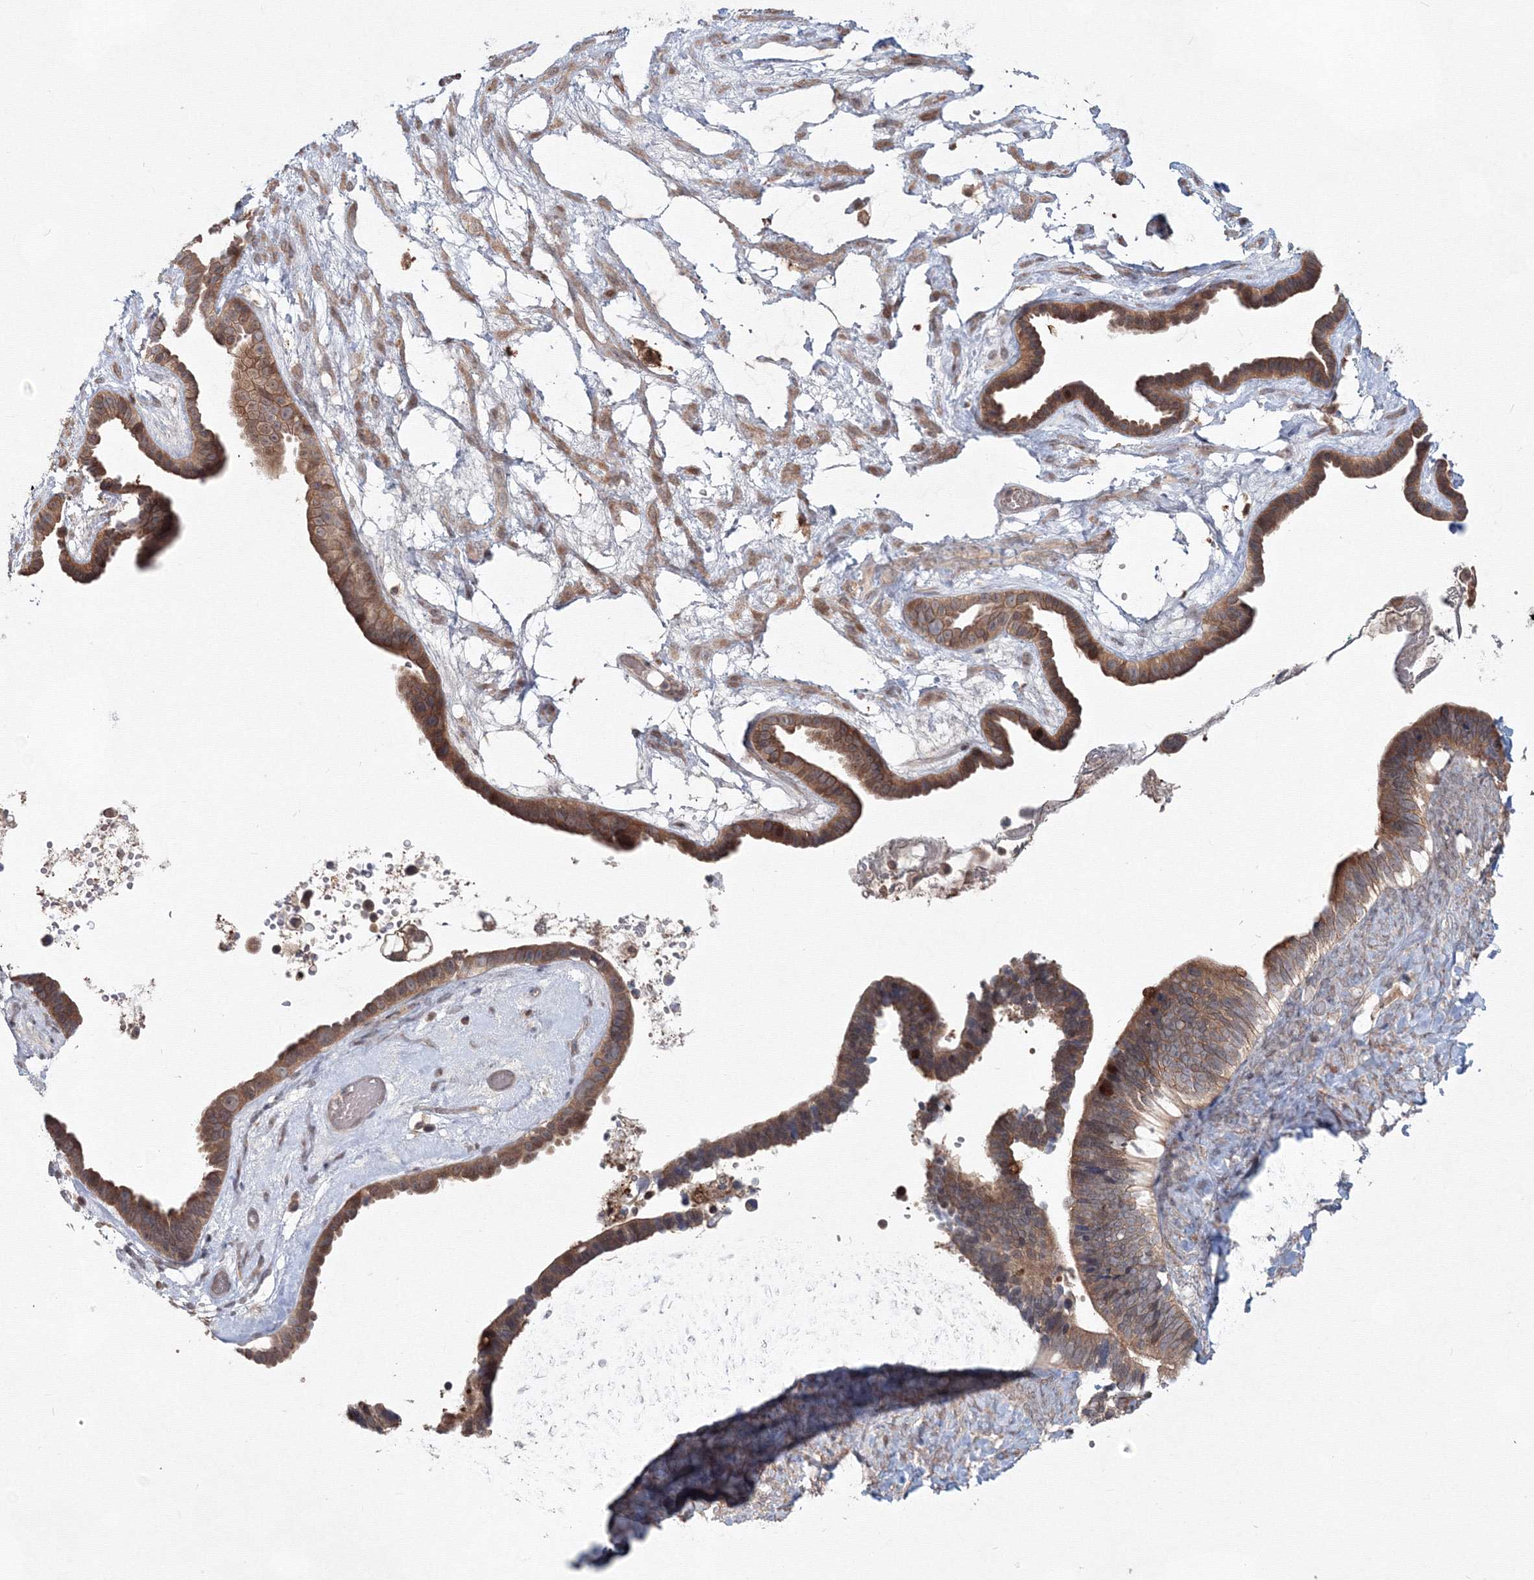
{"staining": {"intensity": "moderate", "quantity": ">75%", "location": "cytoplasmic/membranous"}, "tissue": "ovarian cancer", "cell_type": "Tumor cells", "image_type": "cancer", "snomed": [{"axis": "morphology", "description": "Cystadenocarcinoma, serous, NOS"}, {"axis": "topography", "description": "Ovary"}], "caption": "DAB immunohistochemical staining of ovarian cancer shows moderate cytoplasmic/membranous protein expression in about >75% of tumor cells. The protein of interest is shown in brown color, while the nuclei are stained blue.", "gene": "MKRN2", "patient": {"sex": "female", "age": 56}}